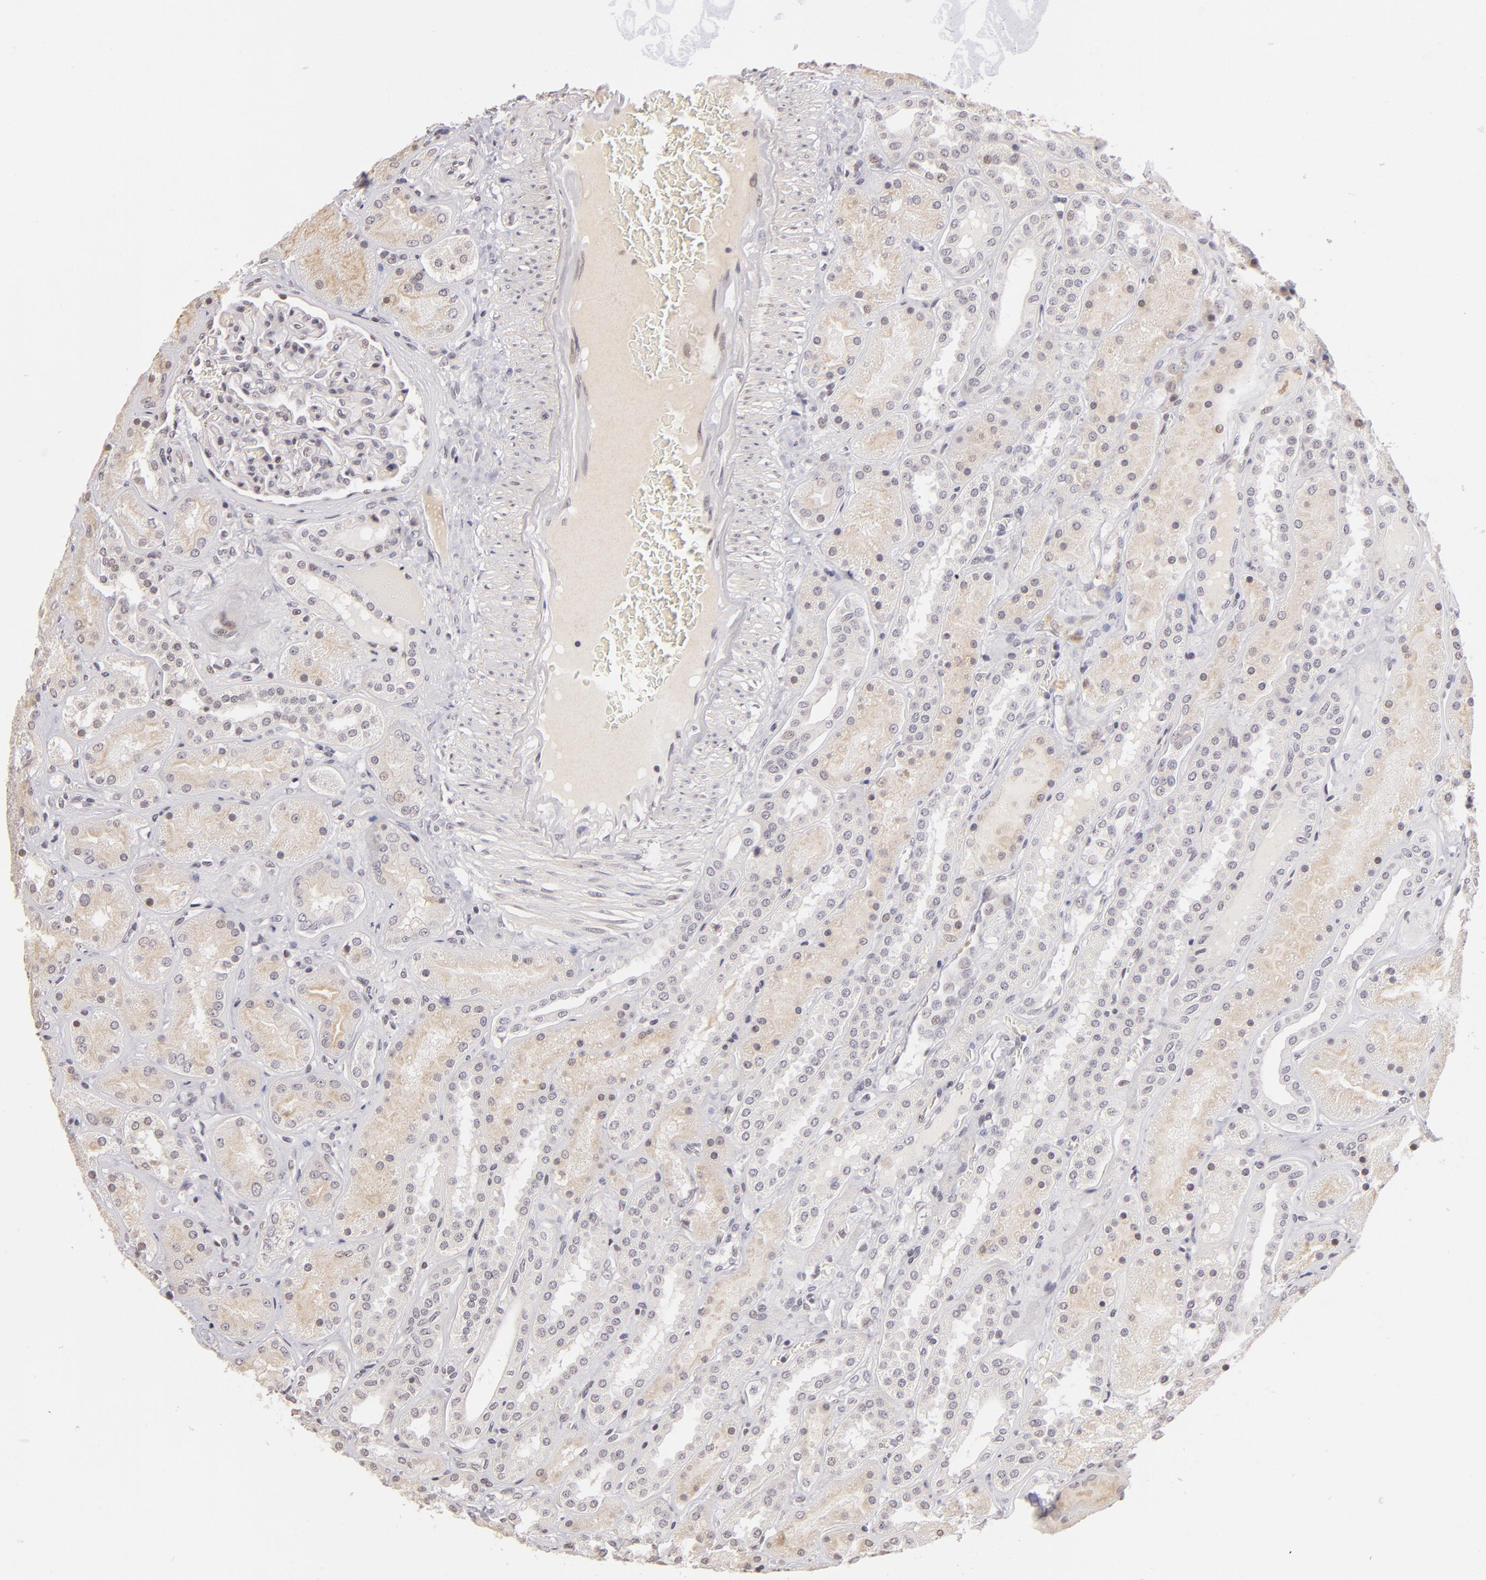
{"staining": {"intensity": "negative", "quantity": "none", "location": "none"}, "tissue": "kidney", "cell_type": "Cells in glomeruli", "image_type": "normal", "snomed": [{"axis": "morphology", "description": "Normal tissue, NOS"}, {"axis": "topography", "description": "Kidney"}], "caption": "A high-resolution histopathology image shows immunohistochemistry (IHC) staining of benign kidney, which shows no significant expression in cells in glomeruli. (Stains: DAB immunohistochemistry (IHC) with hematoxylin counter stain, Microscopy: brightfield microscopy at high magnification).", "gene": "RARB", "patient": {"sex": "male", "age": 28}}